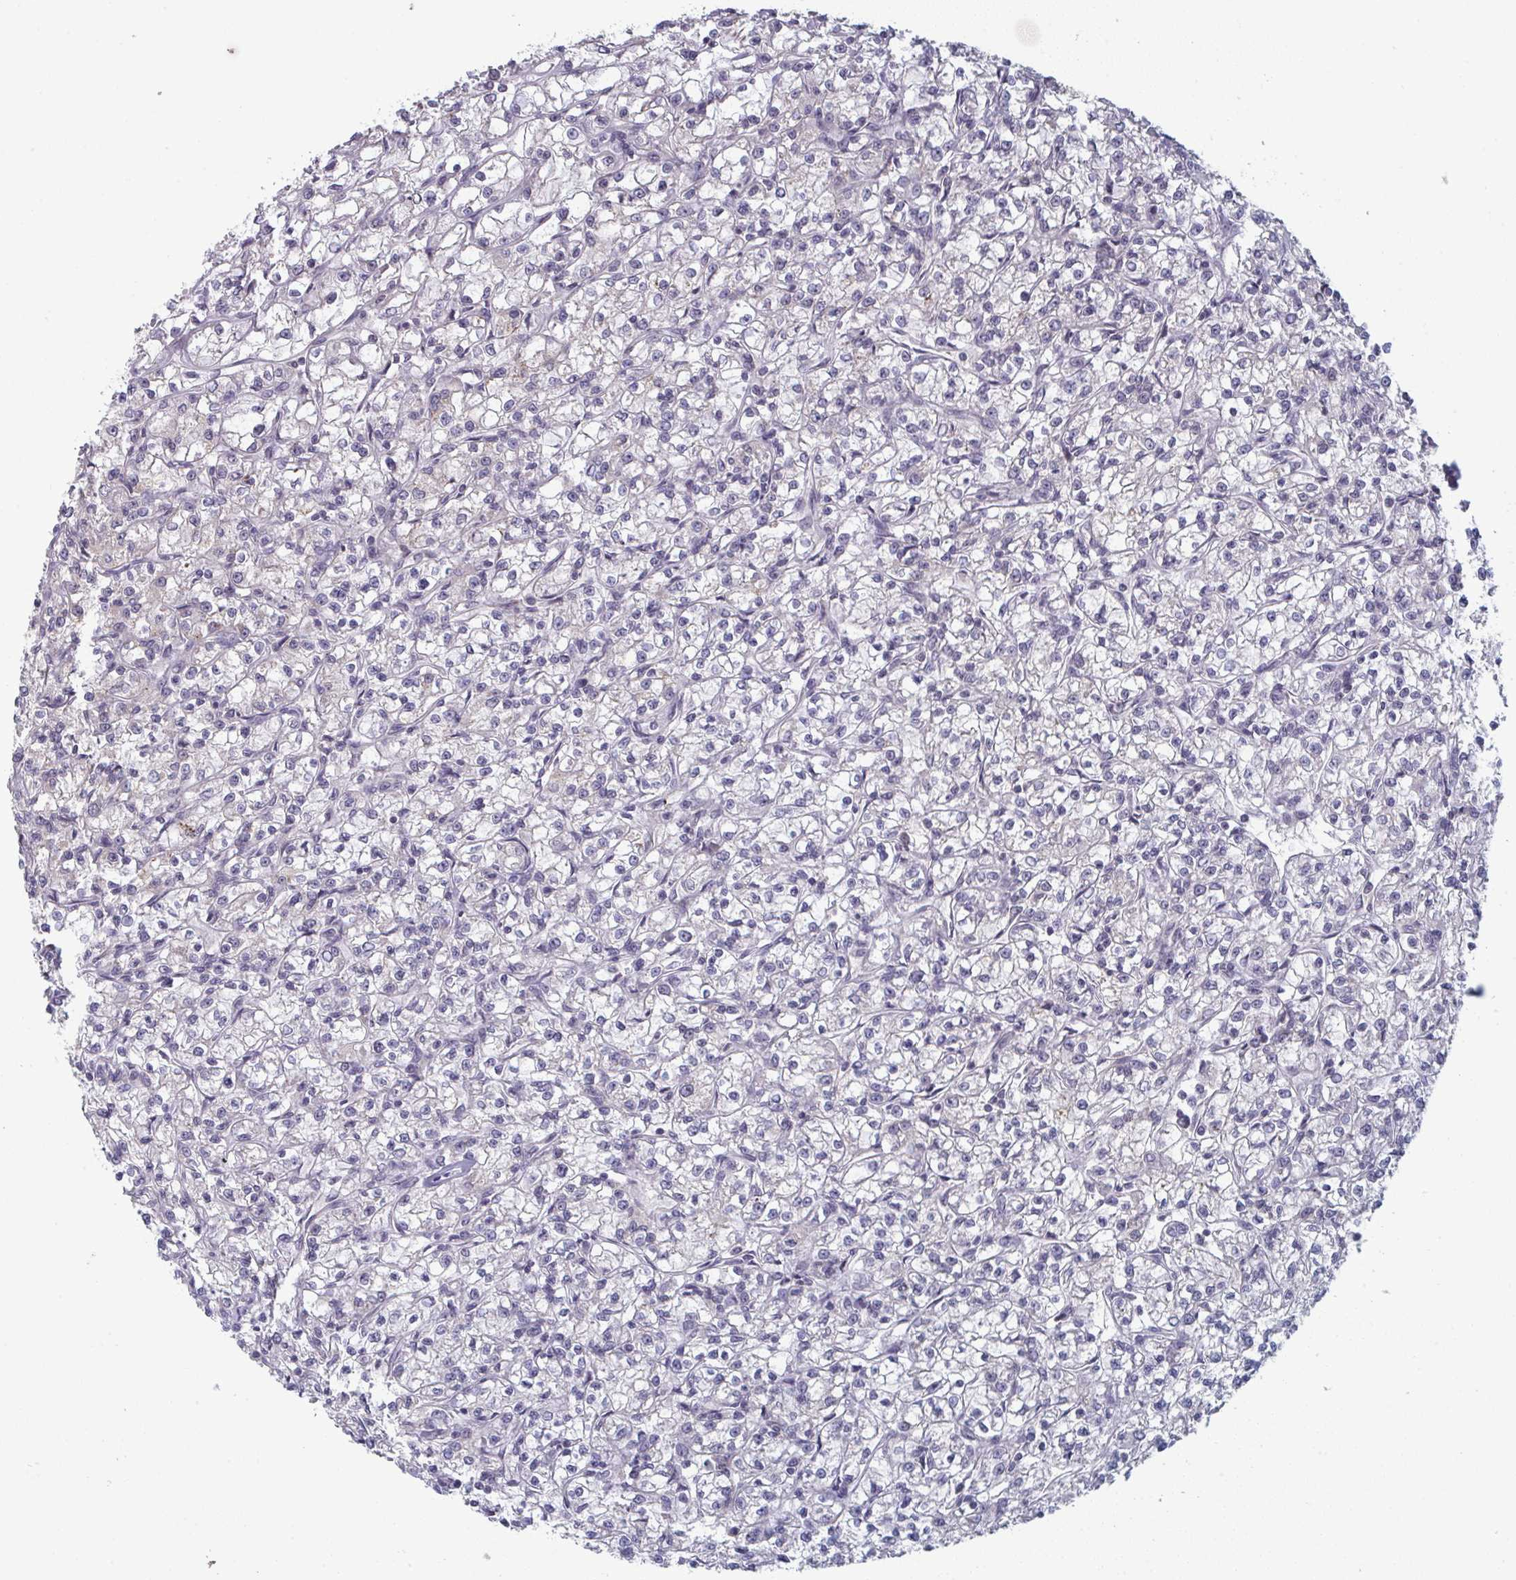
{"staining": {"intensity": "negative", "quantity": "none", "location": "none"}, "tissue": "renal cancer", "cell_type": "Tumor cells", "image_type": "cancer", "snomed": [{"axis": "morphology", "description": "Adenocarcinoma, NOS"}, {"axis": "topography", "description": "Kidney"}], "caption": "Immunohistochemistry photomicrograph of human renal adenocarcinoma stained for a protein (brown), which shows no expression in tumor cells.", "gene": "LIX1", "patient": {"sex": "female", "age": 59}}